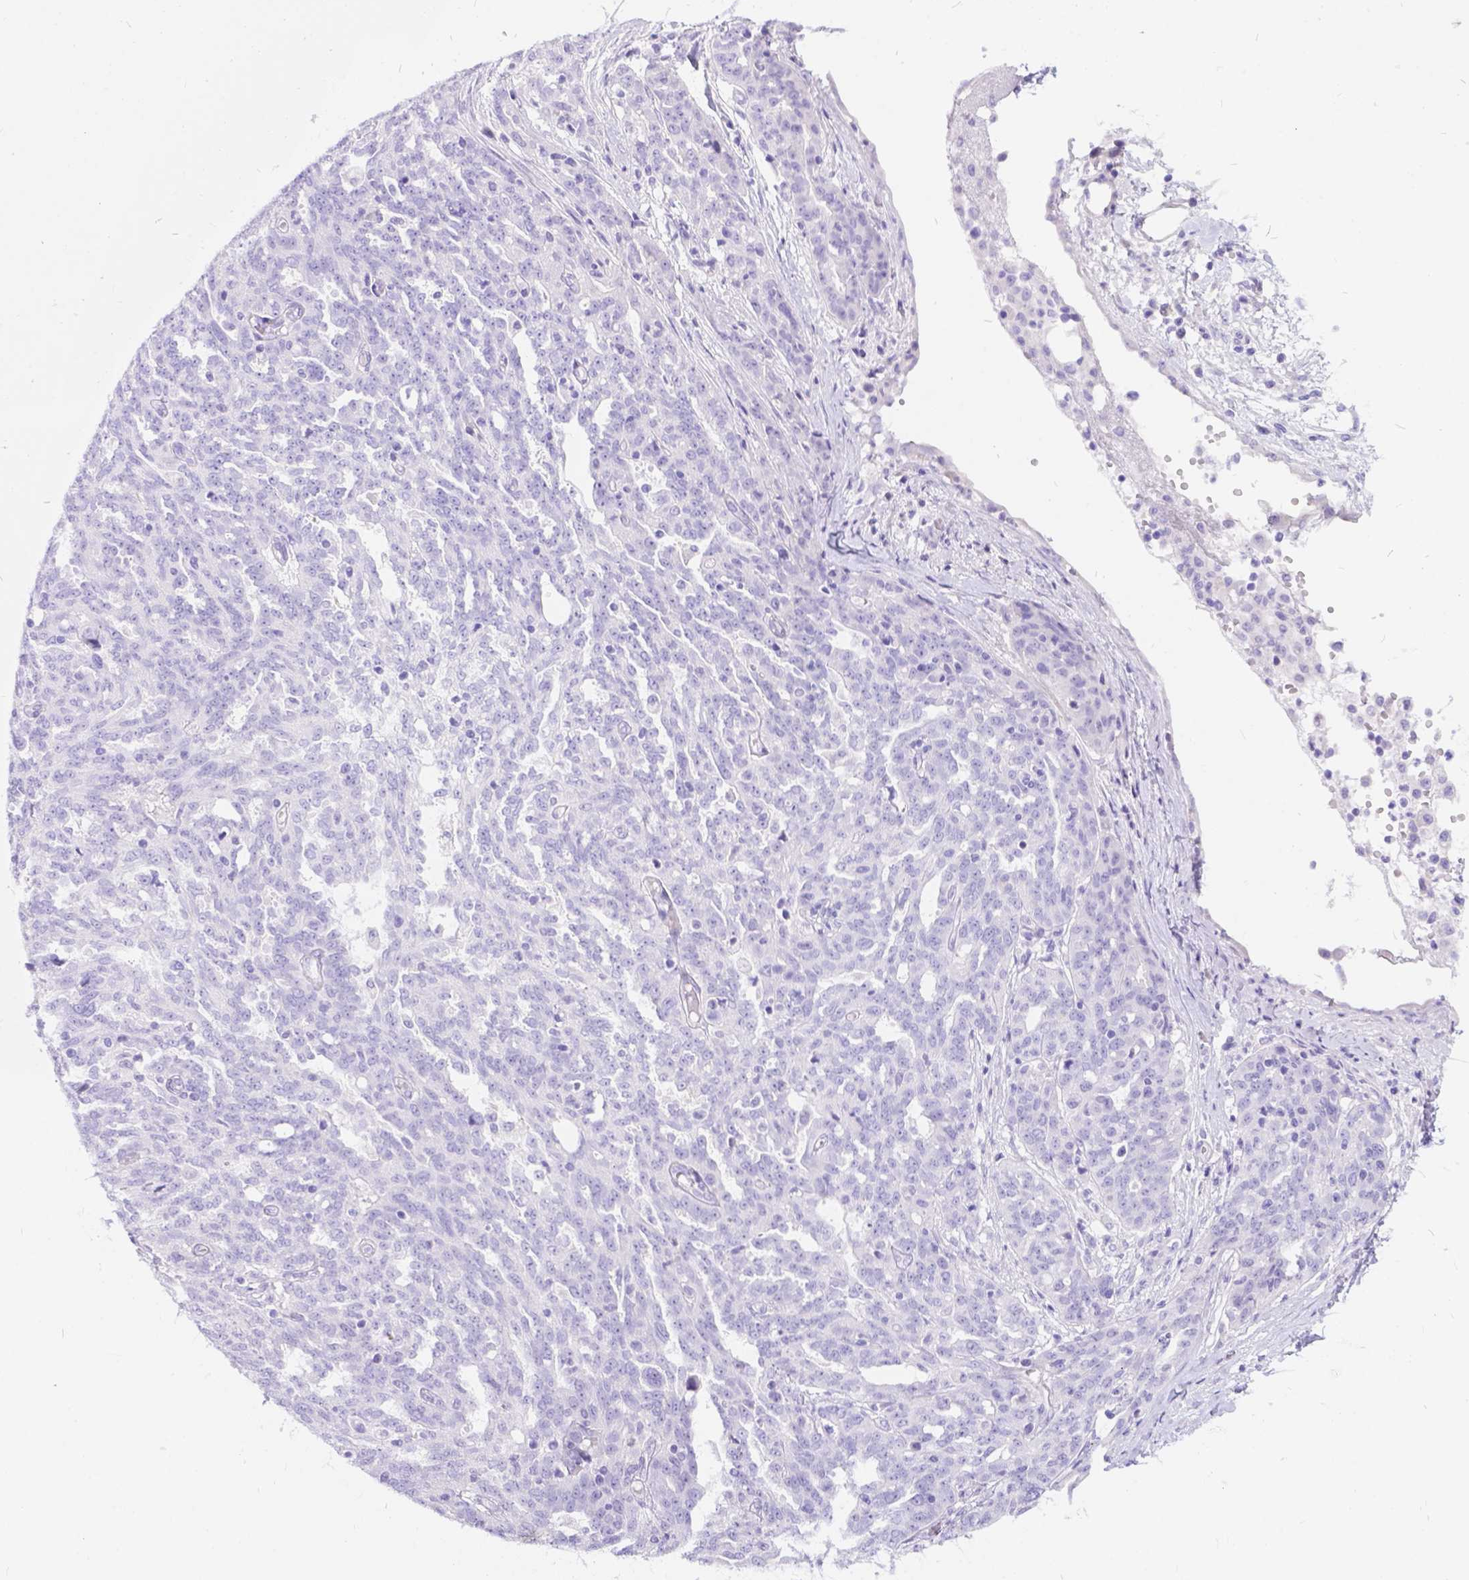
{"staining": {"intensity": "negative", "quantity": "none", "location": "none"}, "tissue": "ovarian cancer", "cell_type": "Tumor cells", "image_type": "cancer", "snomed": [{"axis": "morphology", "description": "Cystadenocarcinoma, serous, NOS"}, {"axis": "topography", "description": "Ovary"}], "caption": "This is an IHC micrograph of human serous cystadenocarcinoma (ovarian). There is no expression in tumor cells.", "gene": "KLHL10", "patient": {"sex": "female", "age": 67}}